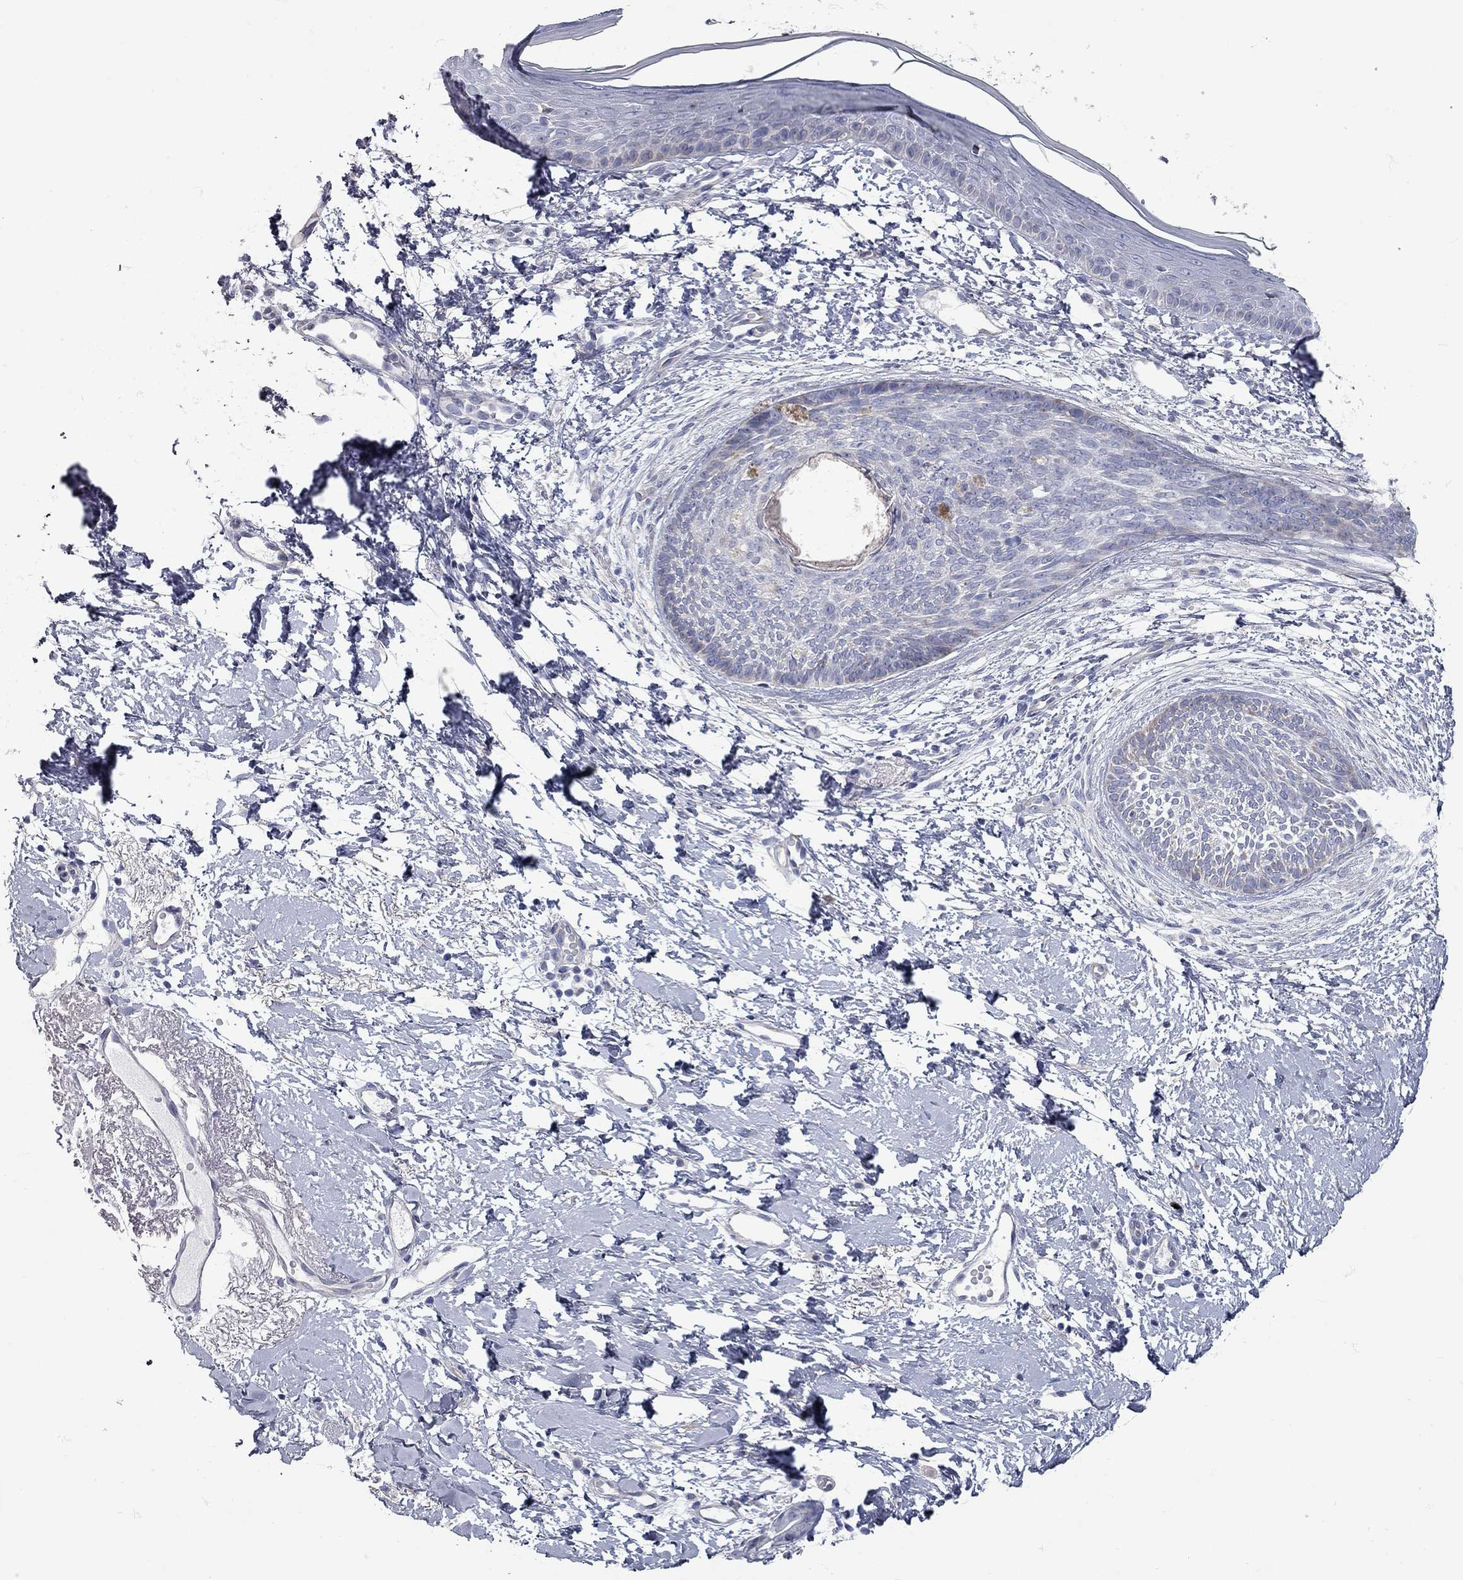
{"staining": {"intensity": "negative", "quantity": "none", "location": "none"}, "tissue": "skin cancer", "cell_type": "Tumor cells", "image_type": "cancer", "snomed": [{"axis": "morphology", "description": "Normal tissue, NOS"}, {"axis": "morphology", "description": "Basal cell carcinoma"}, {"axis": "topography", "description": "Skin"}], "caption": "High magnification brightfield microscopy of basal cell carcinoma (skin) stained with DAB (3,3'-diaminobenzidine) (brown) and counterstained with hematoxylin (blue): tumor cells show no significant positivity. The staining was performed using DAB to visualize the protein expression in brown, while the nuclei were stained in blue with hematoxylin (Magnification: 20x).", "gene": "XAGE2", "patient": {"sex": "male", "age": 84}}